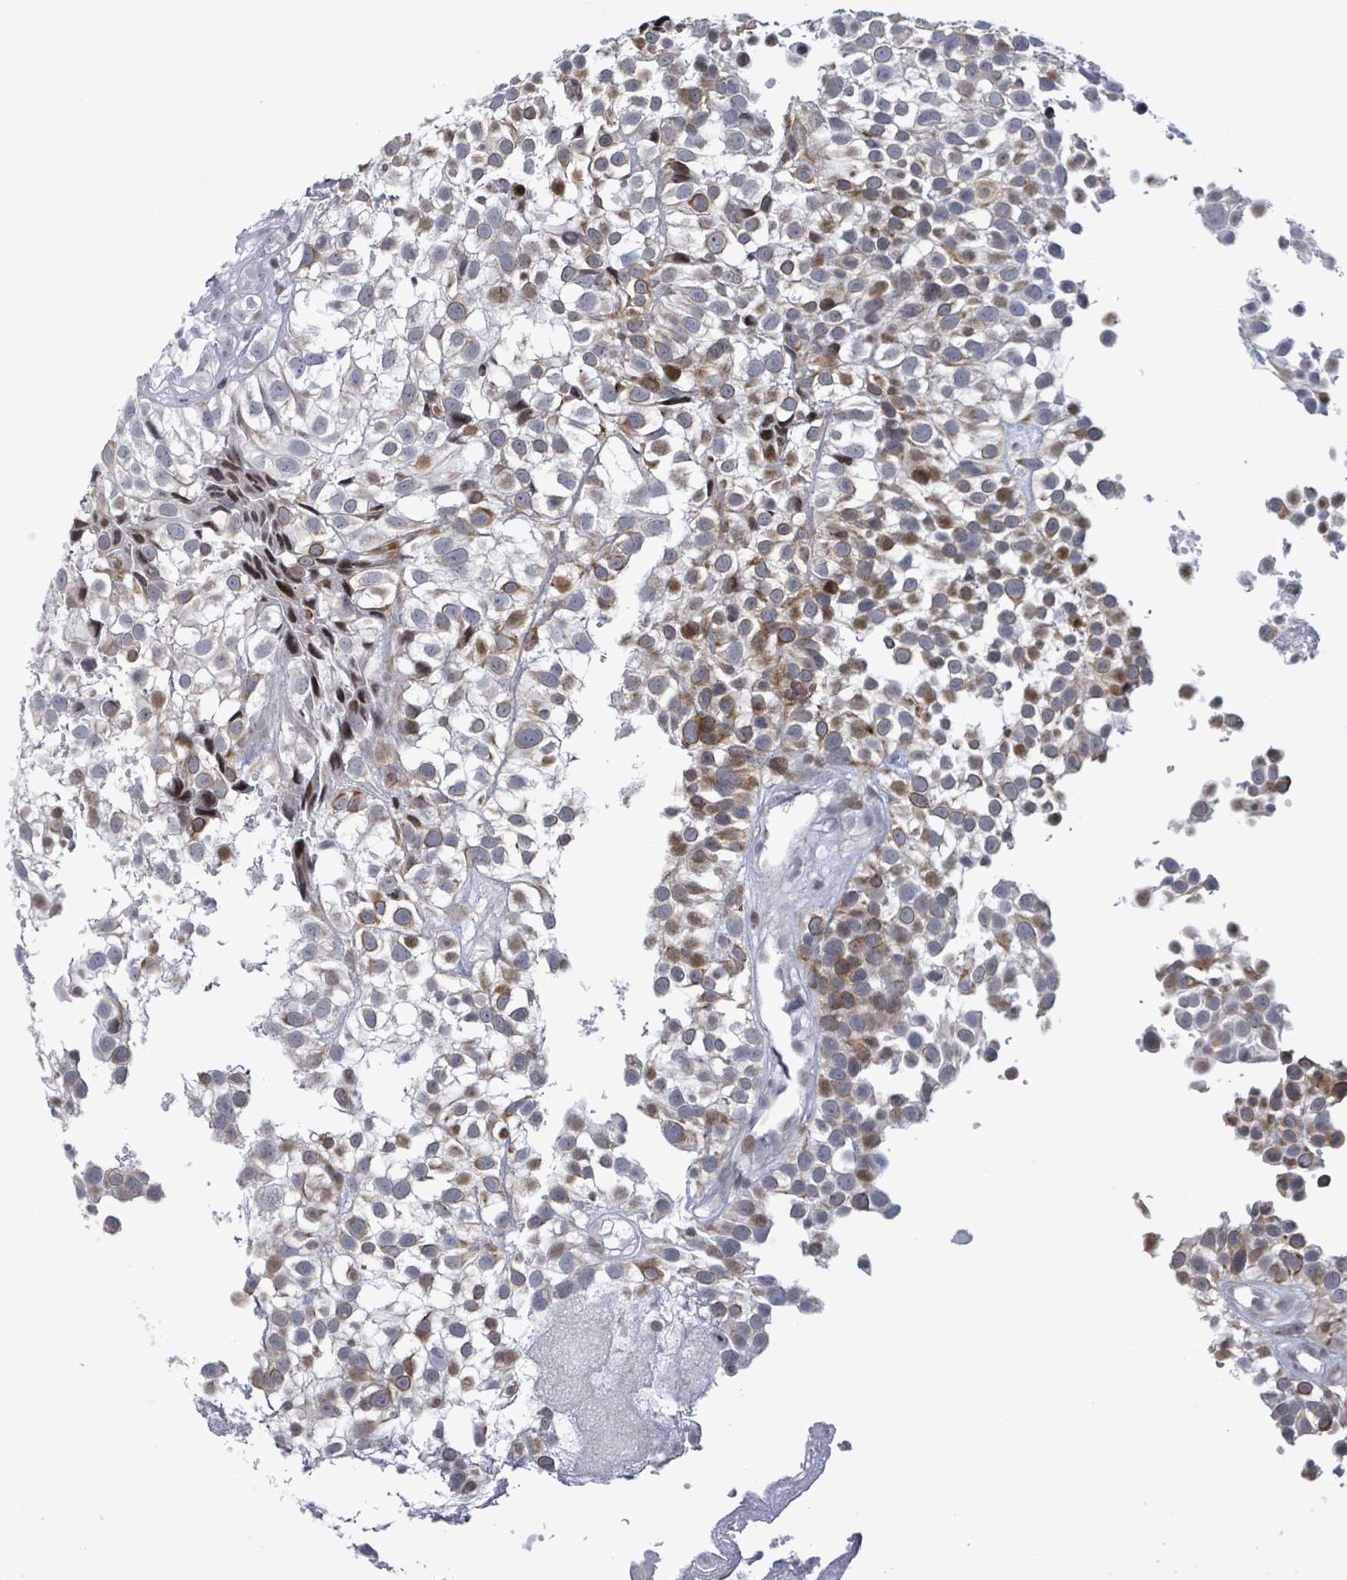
{"staining": {"intensity": "moderate", "quantity": "25%-75%", "location": "cytoplasmic/membranous"}, "tissue": "urothelial cancer", "cell_type": "Tumor cells", "image_type": "cancer", "snomed": [{"axis": "morphology", "description": "Urothelial carcinoma, High grade"}, {"axis": "topography", "description": "Urinary bladder"}], "caption": "Immunohistochemistry (IHC) photomicrograph of human urothelial cancer stained for a protein (brown), which shows medium levels of moderate cytoplasmic/membranous expression in about 25%-75% of tumor cells.", "gene": "FNDC4", "patient": {"sex": "male", "age": 56}}